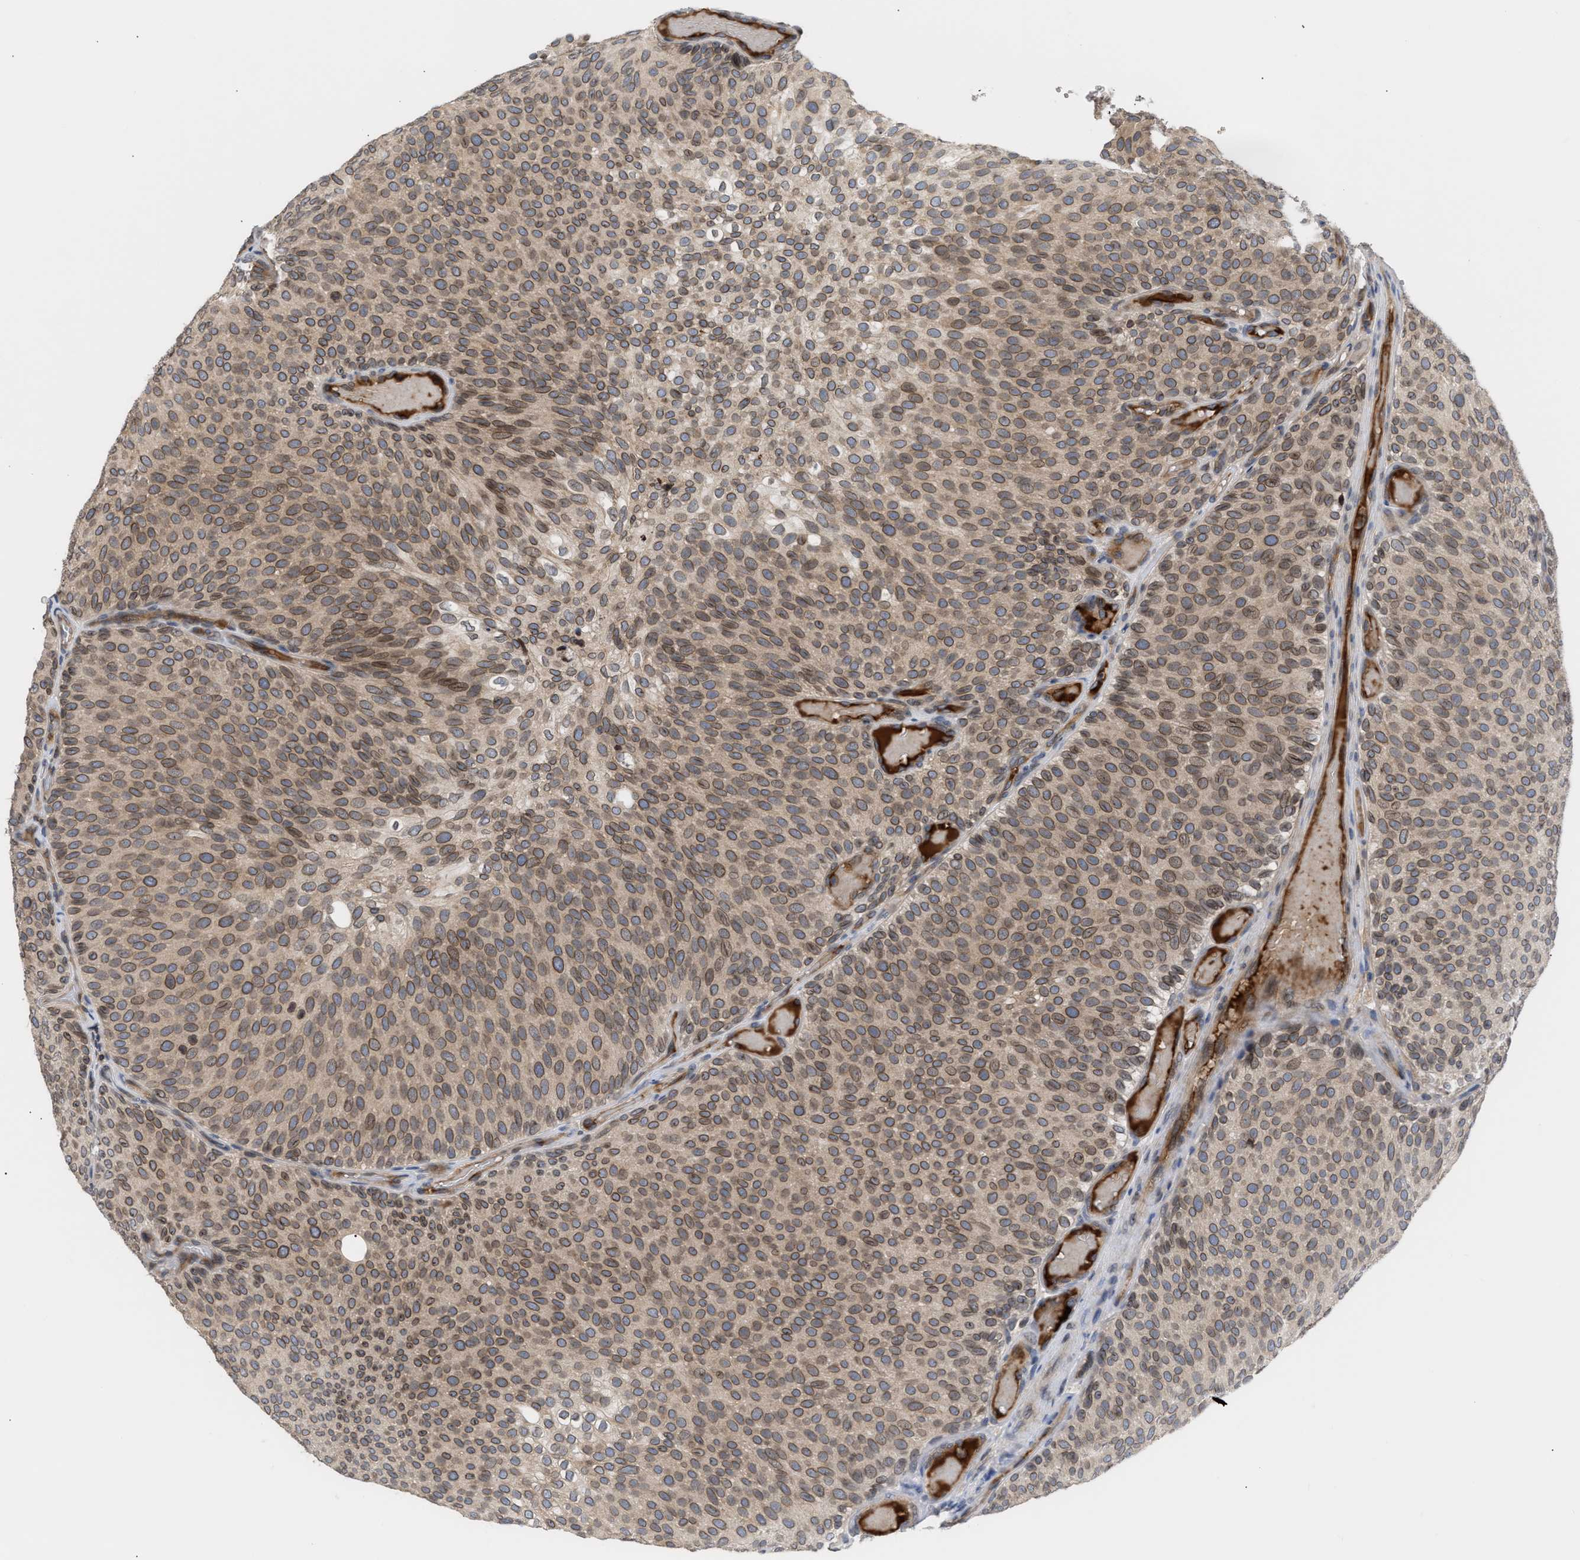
{"staining": {"intensity": "weak", "quantity": ">75%", "location": "cytoplasmic/membranous,nuclear"}, "tissue": "urothelial cancer", "cell_type": "Tumor cells", "image_type": "cancer", "snomed": [{"axis": "morphology", "description": "Urothelial carcinoma, Low grade"}, {"axis": "topography", "description": "Urinary bladder"}], "caption": "Human low-grade urothelial carcinoma stained for a protein (brown) reveals weak cytoplasmic/membranous and nuclear positive expression in about >75% of tumor cells.", "gene": "NUP62", "patient": {"sex": "male", "age": 78}}